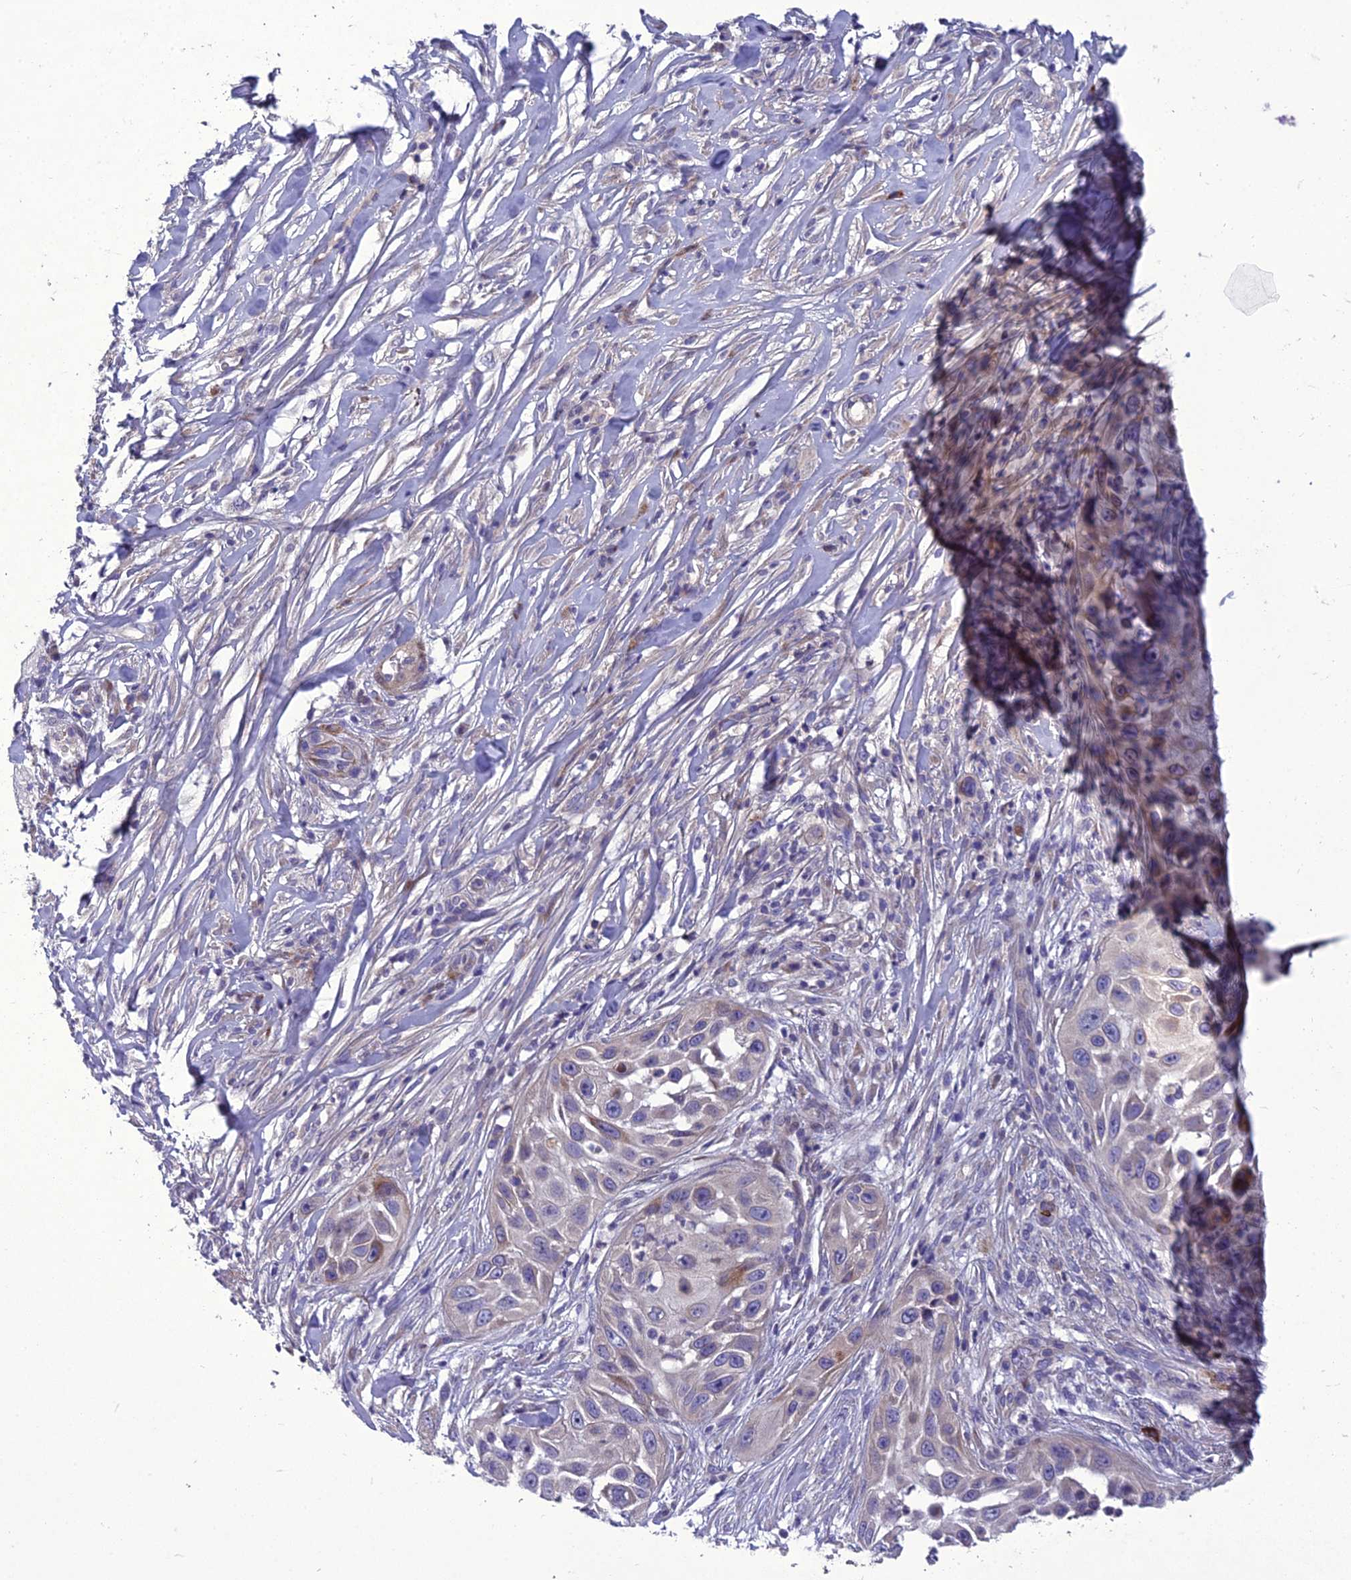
{"staining": {"intensity": "negative", "quantity": "none", "location": "none"}, "tissue": "skin cancer", "cell_type": "Tumor cells", "image_type": "cancer", "snomed": [{"axis": "morphology", "description": "Squamous cell carcinoma, NOS"}, {"axis": "topography", "description": "Skin"}], "caption": "This is an IHC photomicrograph of skin squamous cell carcinoma. There is no staining in tumor cells.", "gene": "ADIPOR2", "patient": {"sex": "female", "age": 44}}